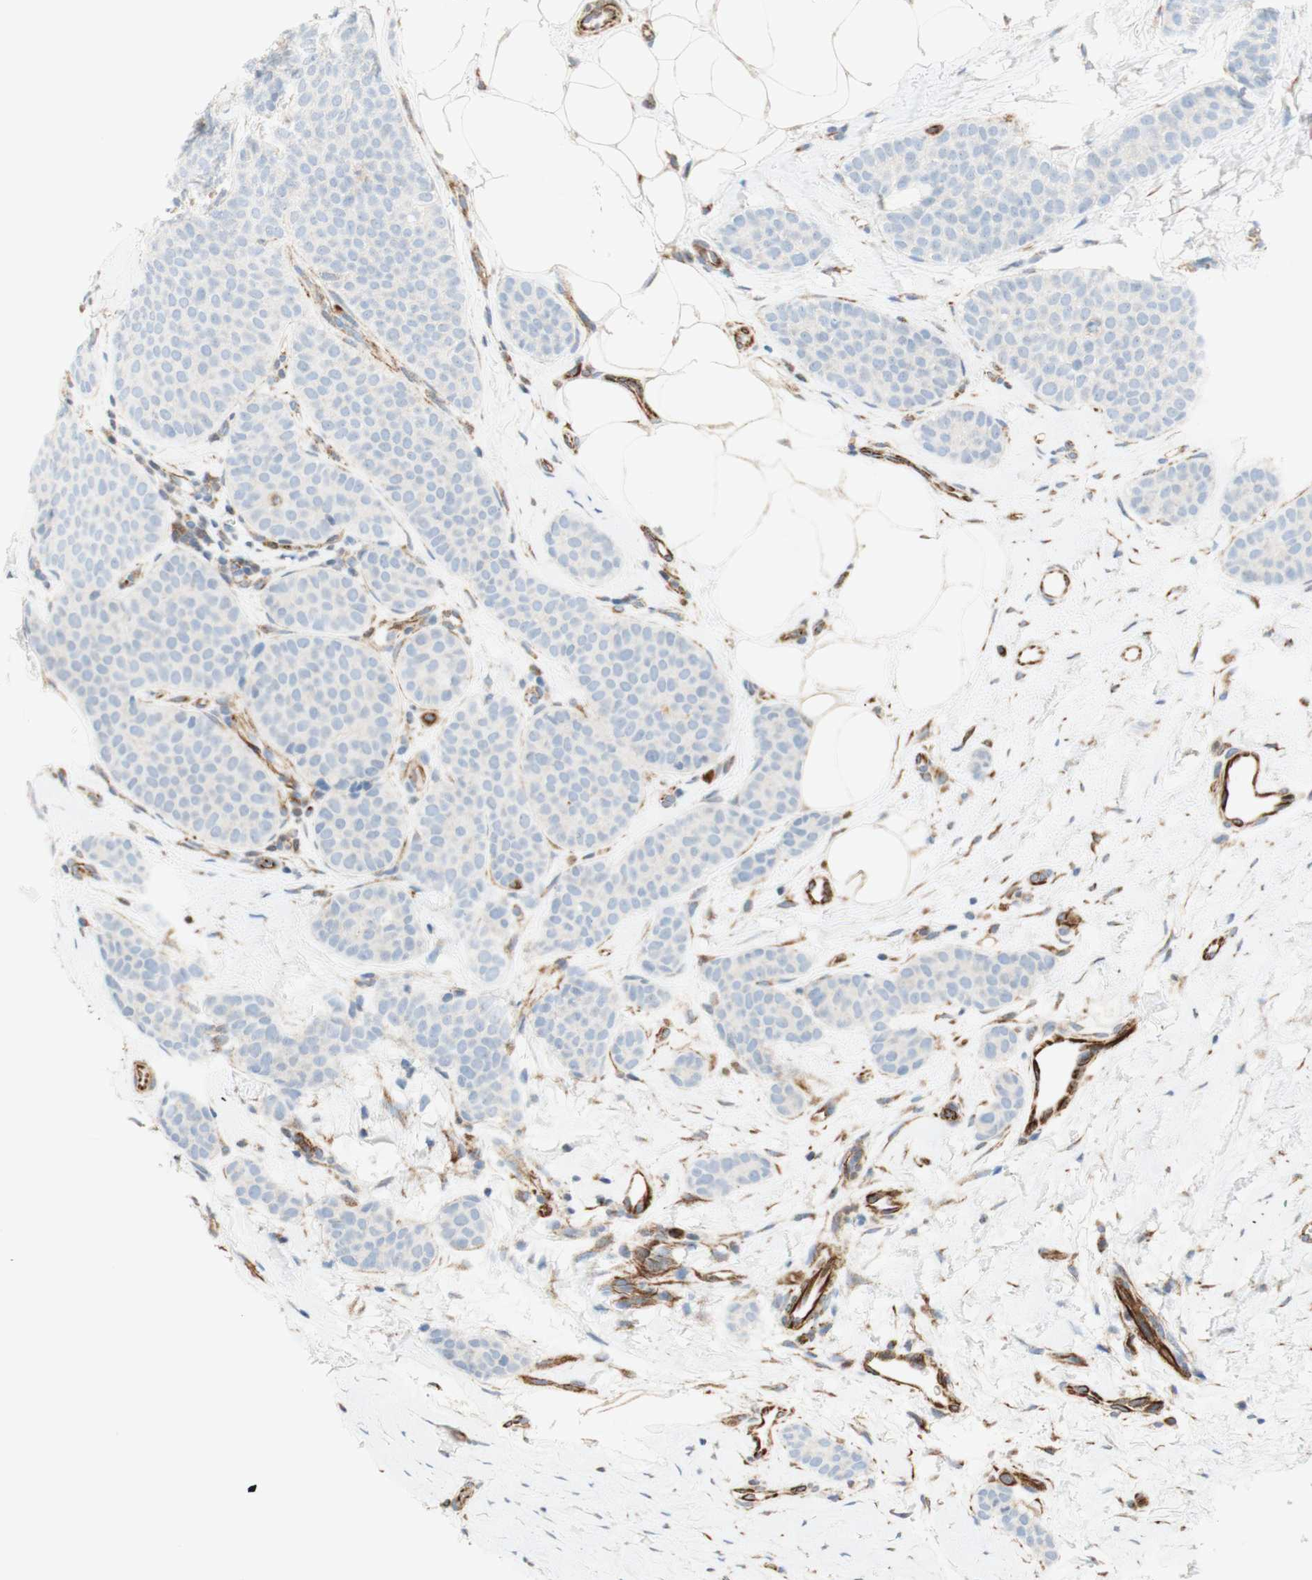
{"staining": {"intensity": "negative", "quantity": "none", "location": "none"}, "tissue": "breast cancer", "cell_type": "Tumor cells", "image_type": "cancer", "snomed": [{"axis": "morphology", "description": "Lobular carcinoma"}, {"axis": "topography", "description": "Skin"}, {"axis": "topography", "description": "Breast"}], "caption": "This is an IHC photomicrograph of human lobular carcinoma (breast). There is no staining in tumor cells.", "gene": "POU2AF1", "patient": {"sex": "female", "age": 46}}